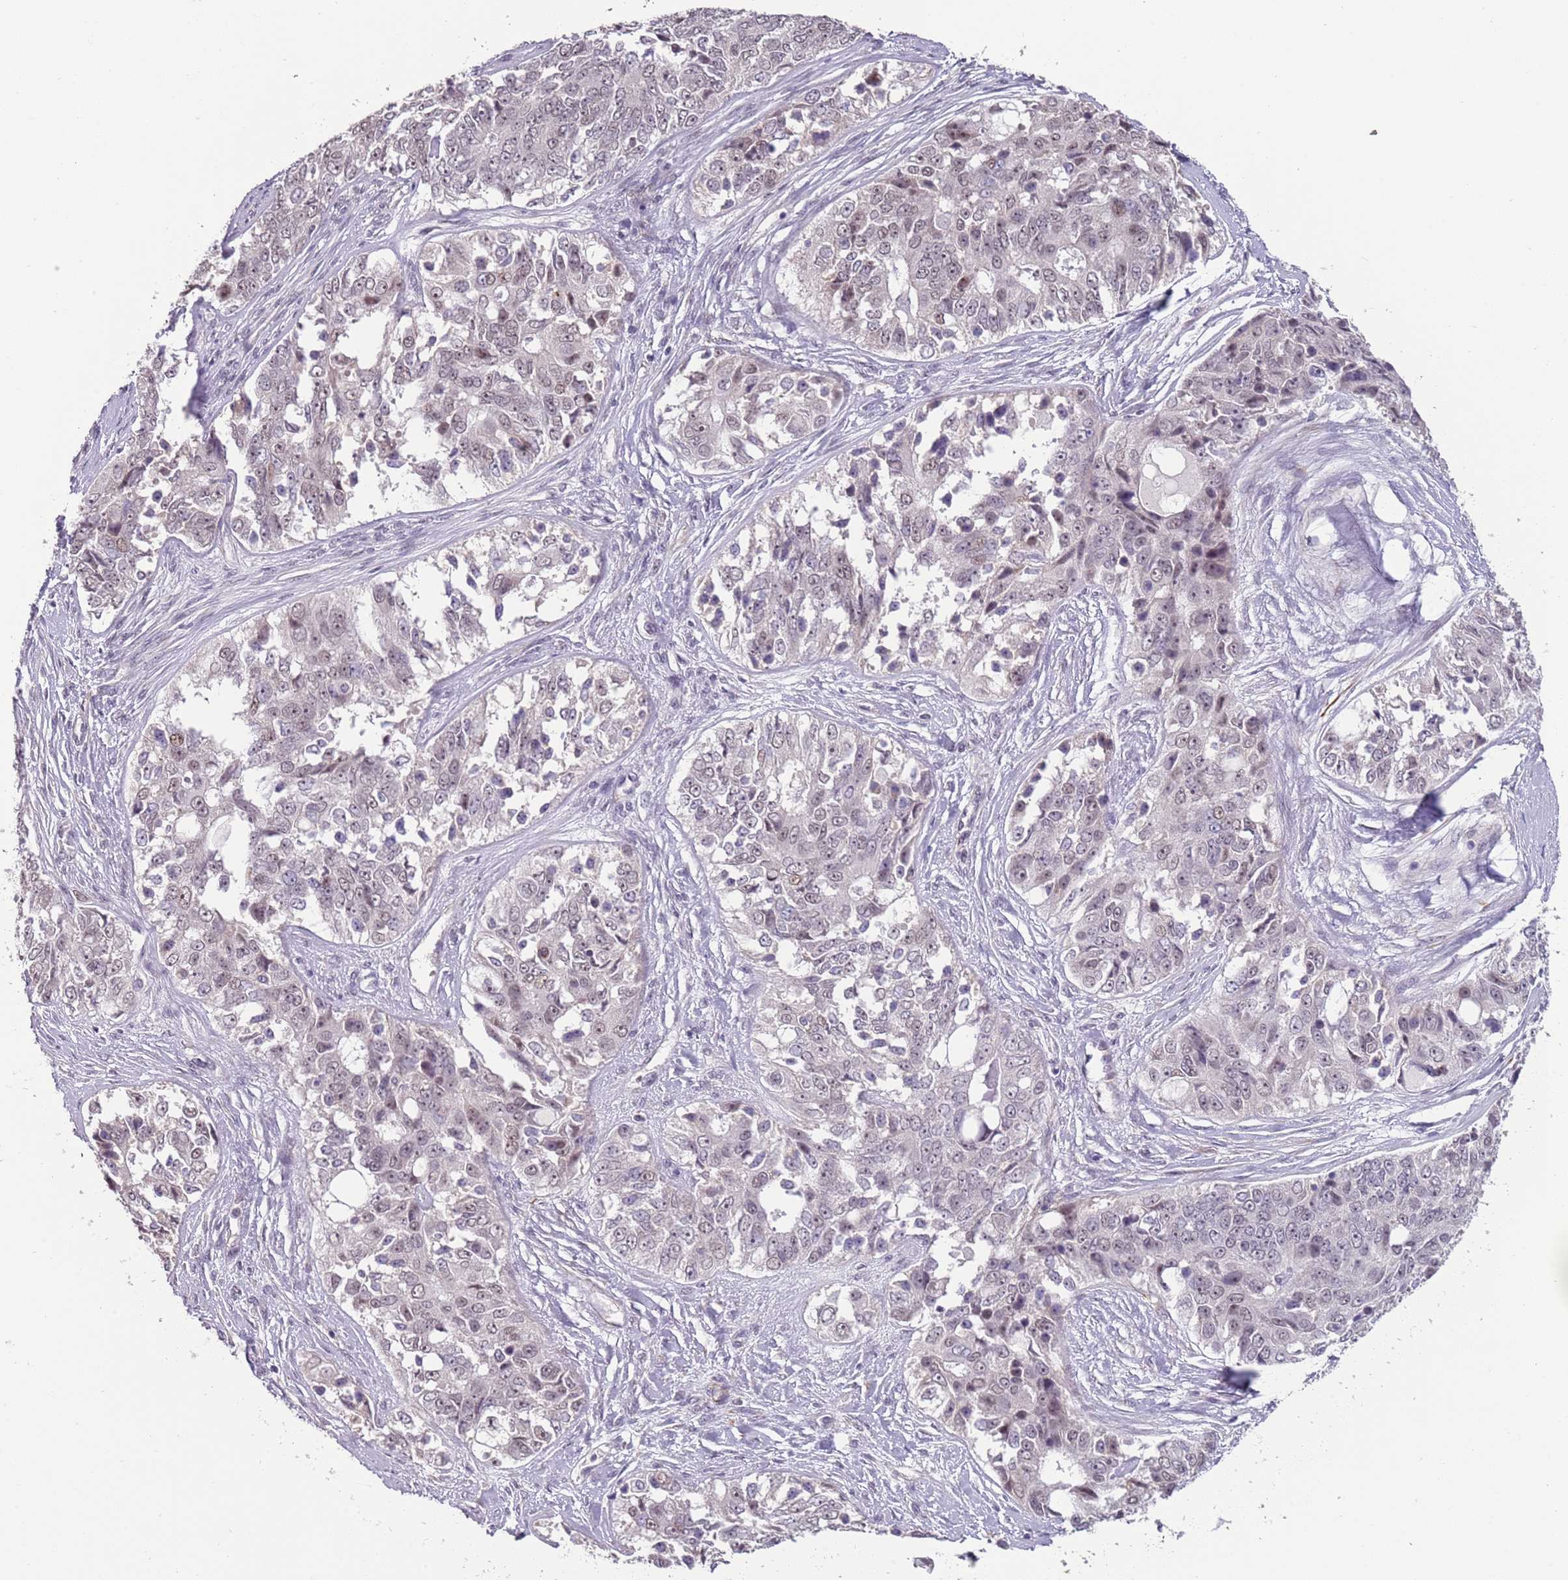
{"staining": {"intensity": "negative", "quantity": "none", "location": "none"}, "tissue": "ovarian cancer", "cell_type": "Tumor cells", "image_type": "cancer", "snomed": [{"axis": "morphology", "description": "Carcinoma, endometroid"}, {"axis": "topography", "description": "Ovary"}], "caption": "A histopathology image of human endometroid carcinoma (ovarian) is negative for staining in tumor cells. (DAB IHC with hematoxylin counter stain).", "gene": "NBPF3", "patient": {"sex": "female", "age": 51}}